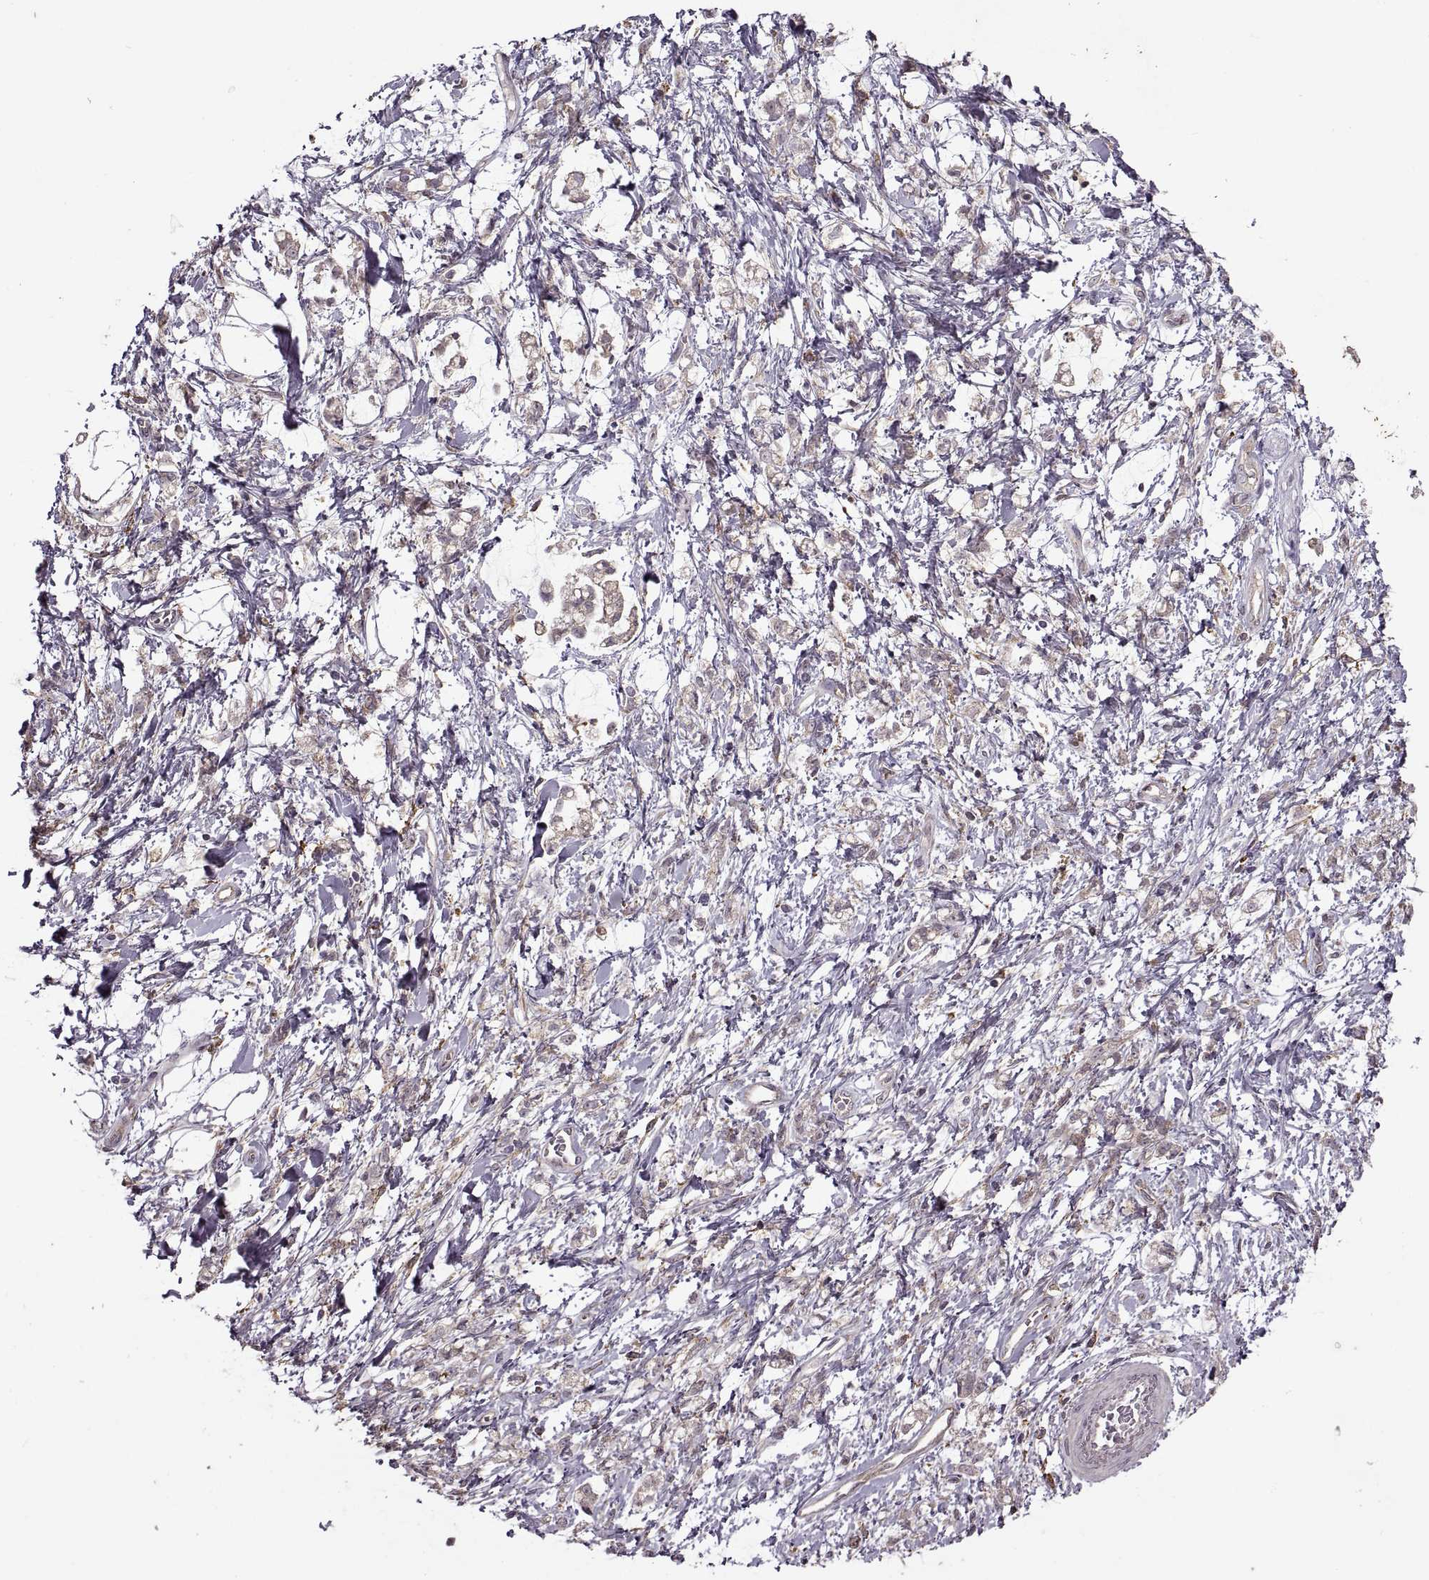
{"staining": {"intensity": "negative", "quantity": "none", "location": "none"}, "tissue": "stomach cancer", "cell_type": "Tumor cells", "image_type": "cancer", "snomed": [{"axis": "morphology", "description": "Adenocarcinoma, NOS"}, {"axis": "topography", "description": "Stomach"}], "caption": "Micrograph shows no protein positivity in tumor cells of stomach cancer tissue.", "gene": "PIERCE1", "patient": {"sex": "female", "age": 60}}